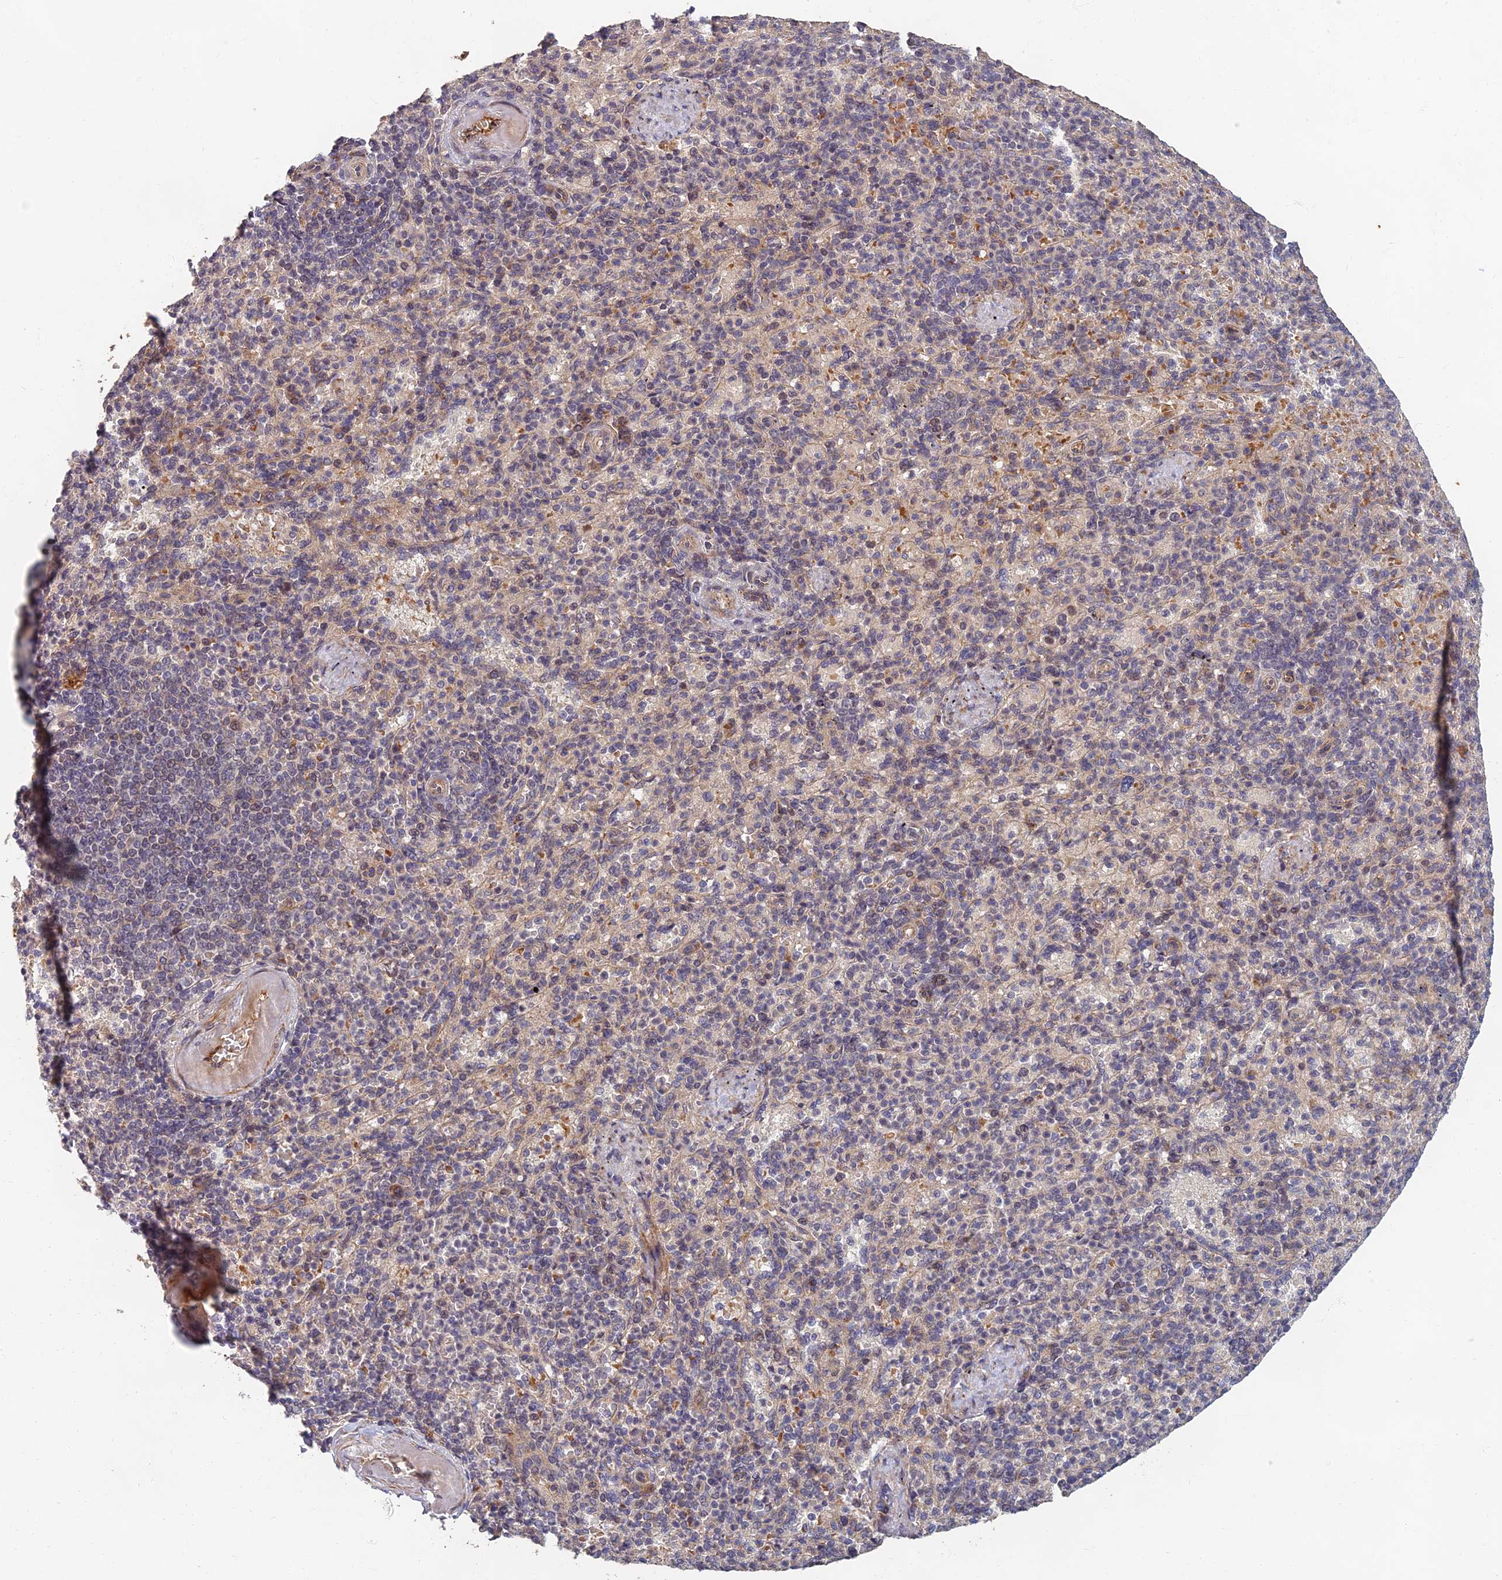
{"staining": {"intensity": "negative", "quantity": "none", "location": "none"}, "tissue": "spleen", "cell_type": "Cells in red pulp", "image_type": "normal", "snomed": [{"axis": "morphology", "description": "Normal tissue, NOS"}, {"axis": "topography", "description": "Spleen"}], "caption": "High magnification brightfield microscopy of unremarkable spleen stained with DAB (brown) and counterstained with hematoxylin (blue): cells in red pulp show no significant expression. The staining is performed using DAB (3,3'-diaminobenzidine) brown chromogen with nuclei counter-stained in using hematoxylin.", "gene": "EARS2", "patient": {"sex": "female", "age": 74}}